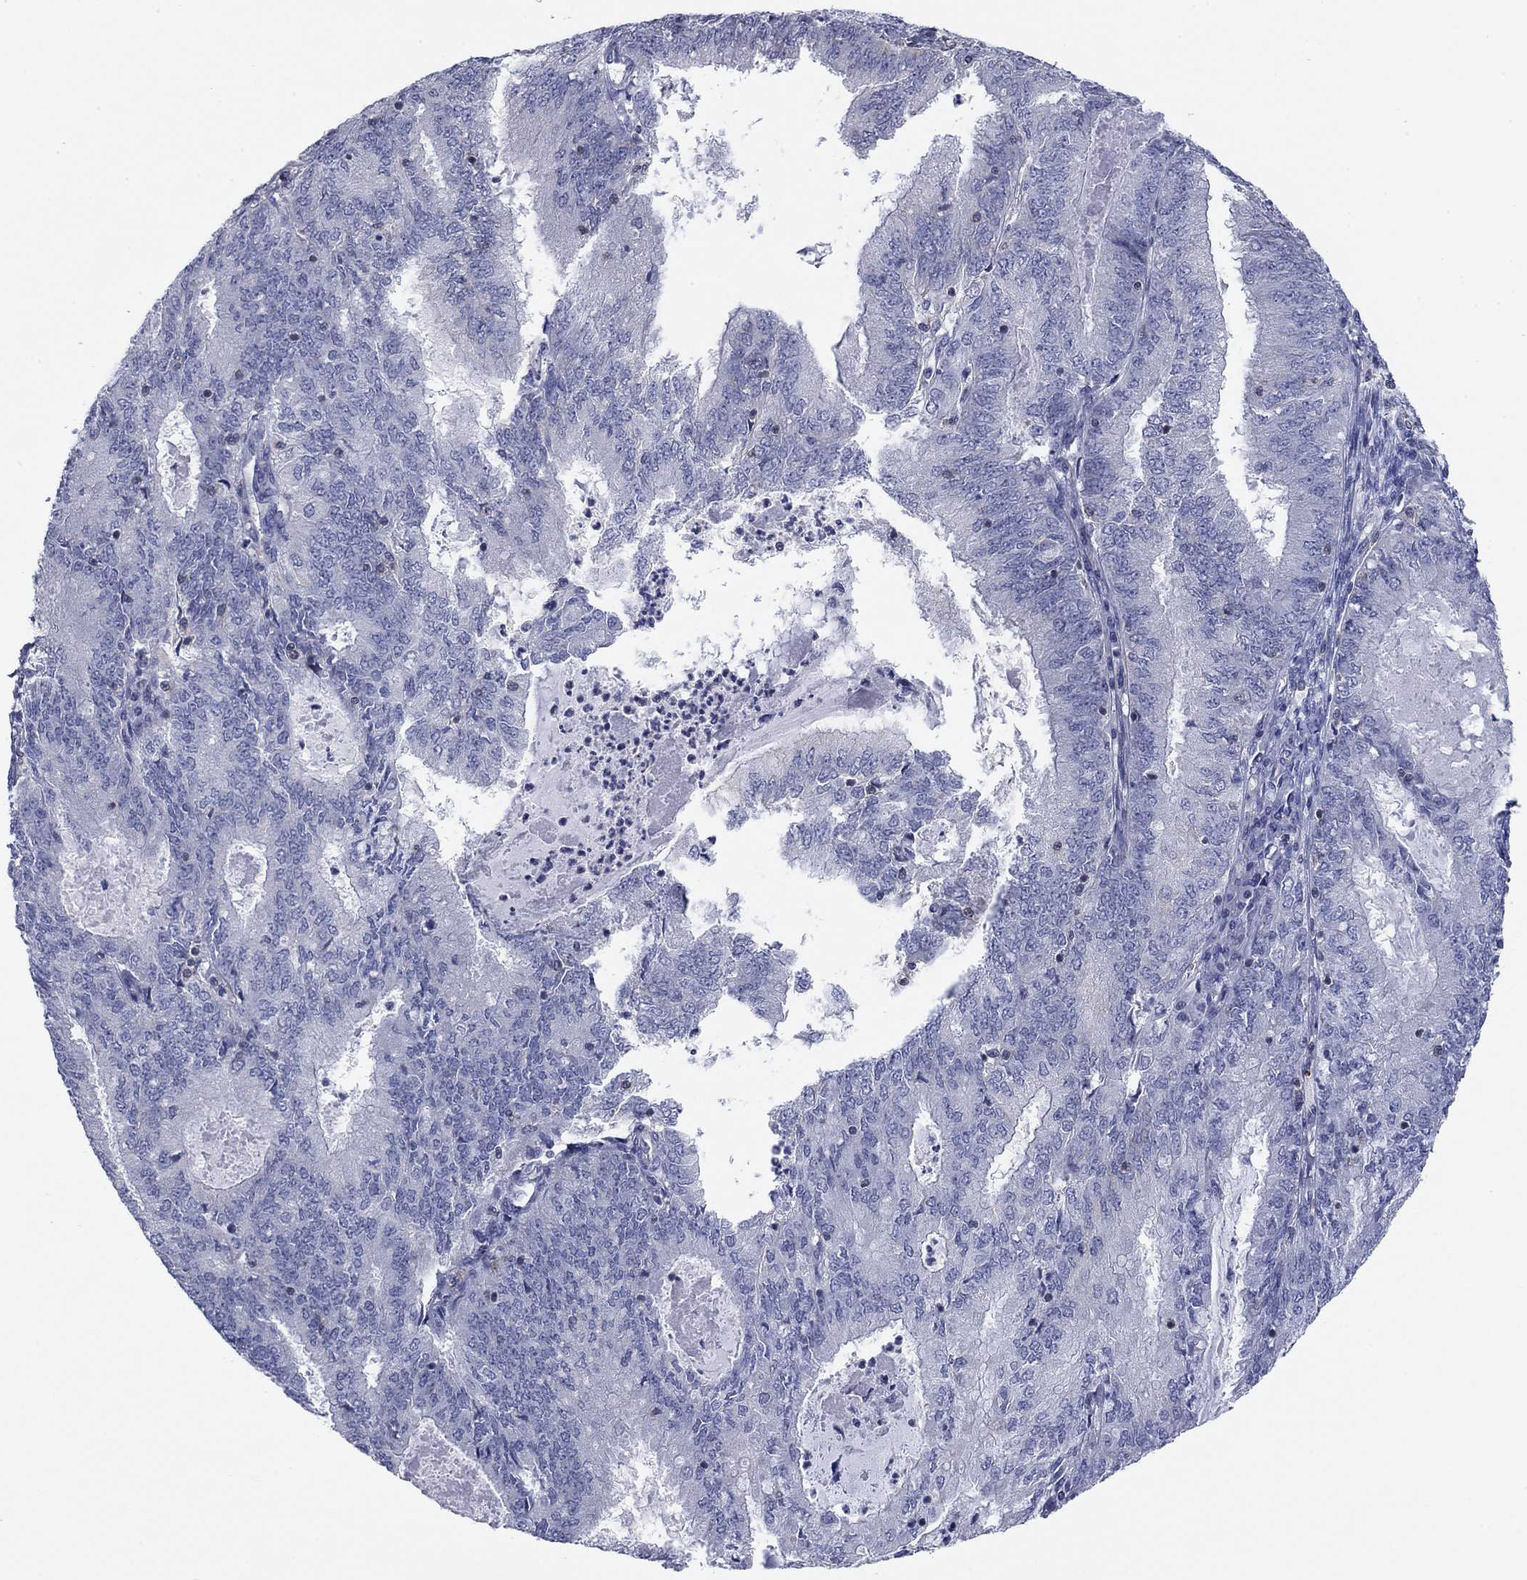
{"staining": {"intensity": "negative", "quantity": "none", "location": "none"}, "tissue": "endometrial cancer", "cell_type": "Tumor cells", "image_type": "cancer", "snomed": [{"axis": "morphology", "description": "Adenocarcinoma, NOS"}, {"axis": "topography", "description": "Endometrium"}], "caption": "There is no significant positivity in tumor cells of endometrial adenocarcinoma.", "gene": "PSD4", "patient": {"sex": "female", "age": 57}}